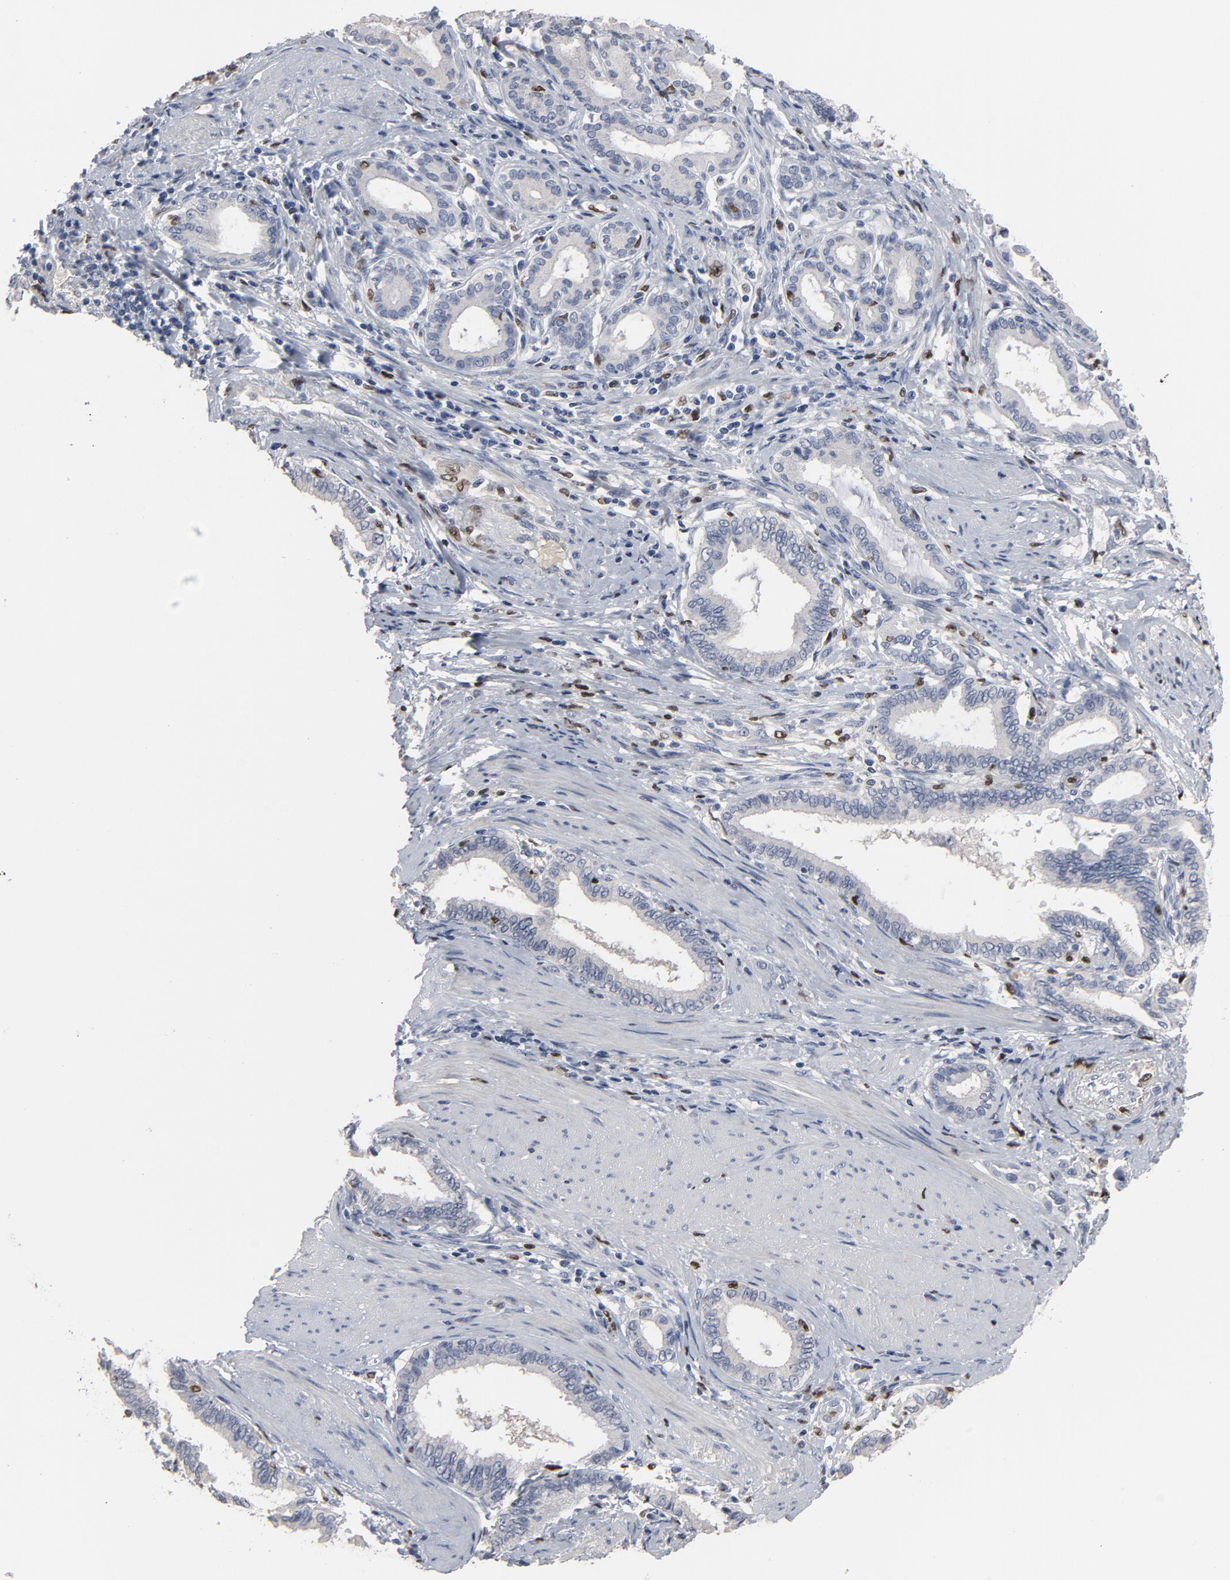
{"staining": {"intensity": "negative", "quantity": "none", "location": "none"}, "tissue": "pancreatic cancer", "cell_type": "Tumor cells", "image_type": "cancer", "snomed": [{"axis": "morphology", "description": "Adenocarcinoma, NOS"}, {"axis": "topography", "description": "Pancreas"}], "caption": "DAB immunohistochemical staining of human pancreatic cancer (adenocarcinoma) demonstrates no significant staining in tumor cells. (Brightfield microscopy of DAB immunohistochemistry (IHC) at high magnification).", "gene": "SPI1", "patient": {"sex": "female", "age": 64}}